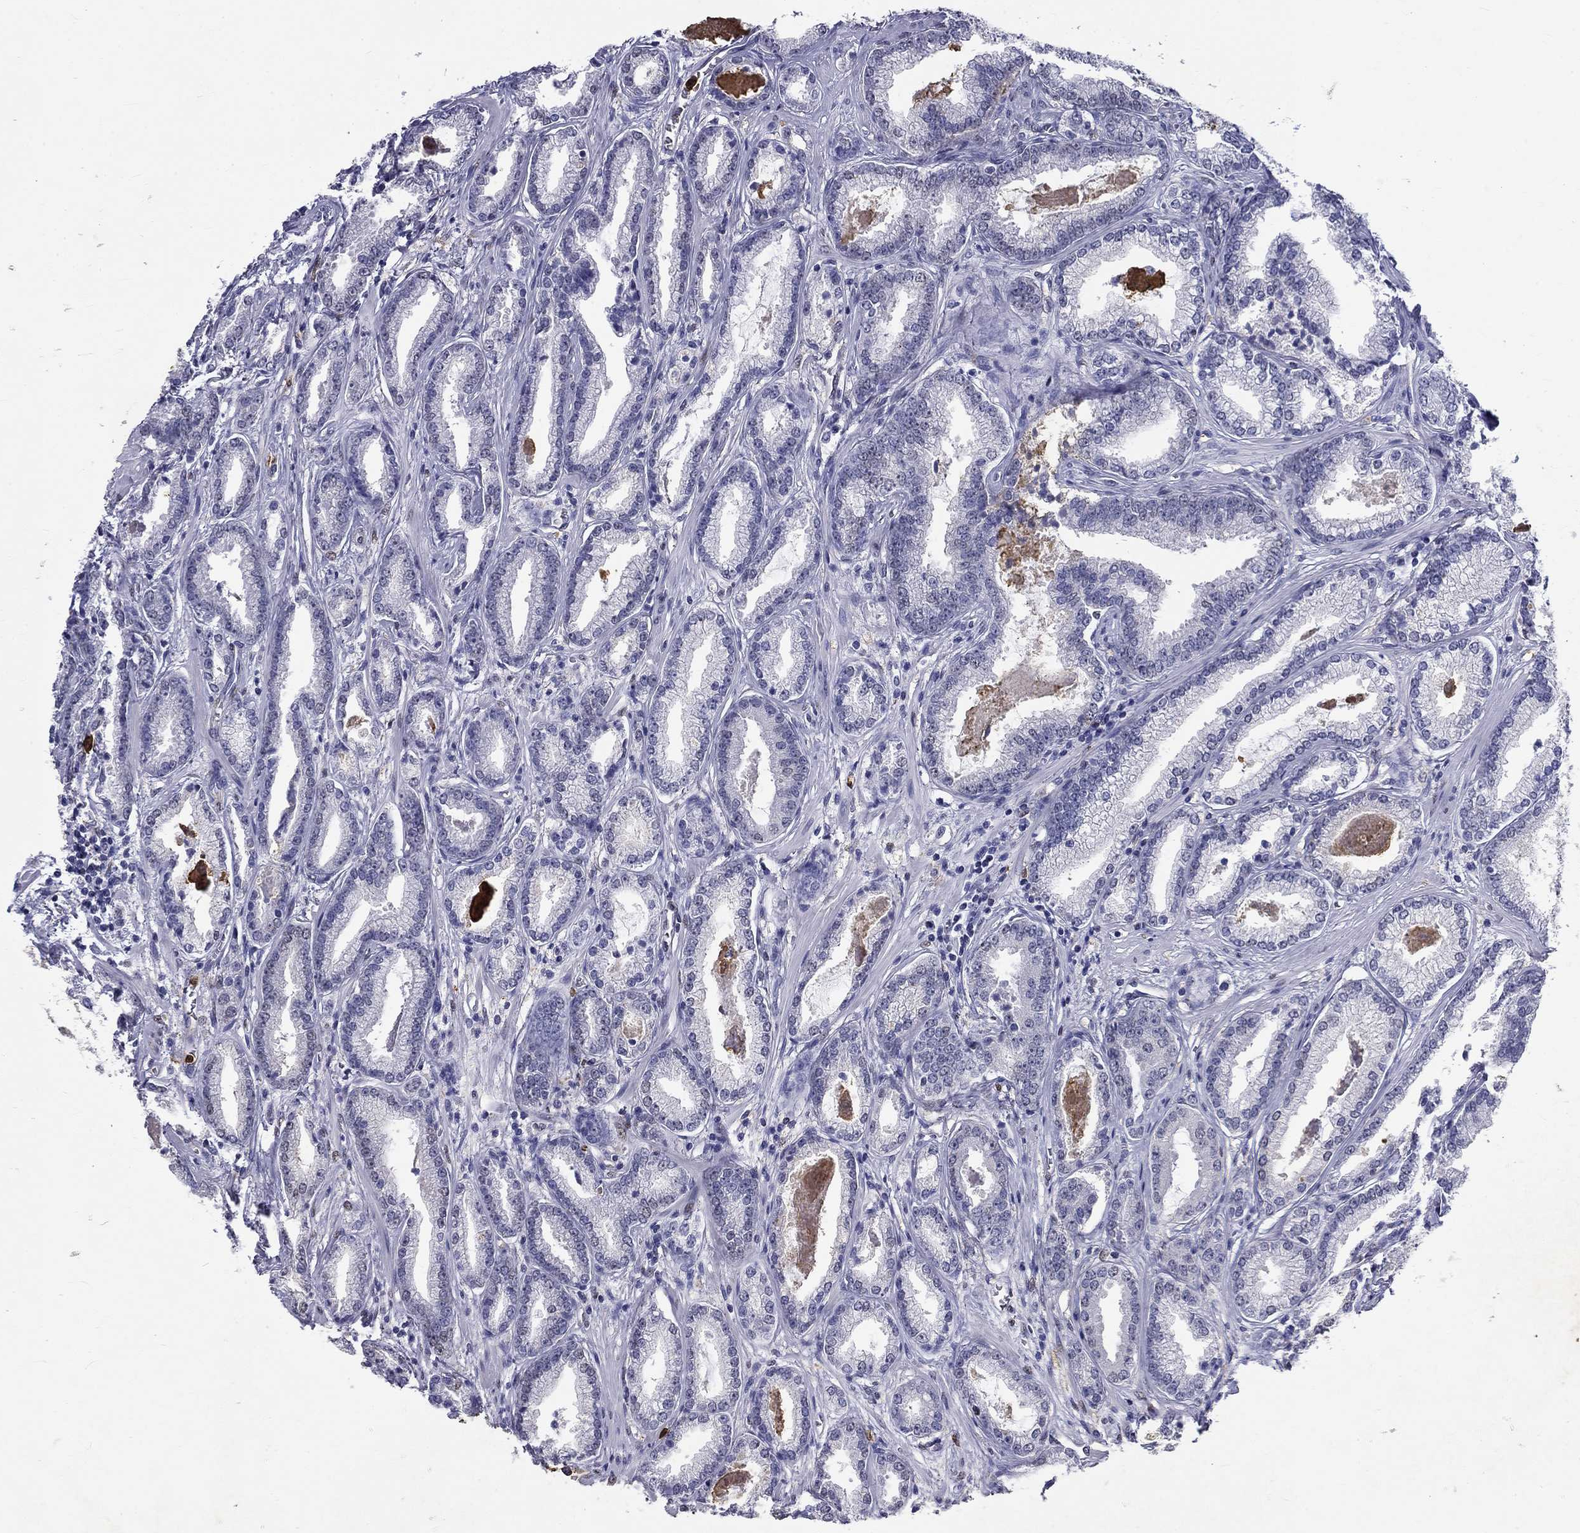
{"staining": {"intensity": "negative", "quantity": "none", "location": "none"}, "tissue": "prostate cancer", "cell_type": "Tumor cells", "image_type": "cancer", "snomed": [{"axis": "morphology", "description": "Adenocarcinoma, Low grade"}, {"axis": "topography", "description": "Prostate"}], "caption": "DAB (3,3'-diaminobenzidine) immunohistochemical staining of prostate cancer (adenocarcinoma (low-grade)) exhibits no significant positivity in tumor cells.", "gene": "IGSF8", "patient": {"sex": "male", "age": 68}}